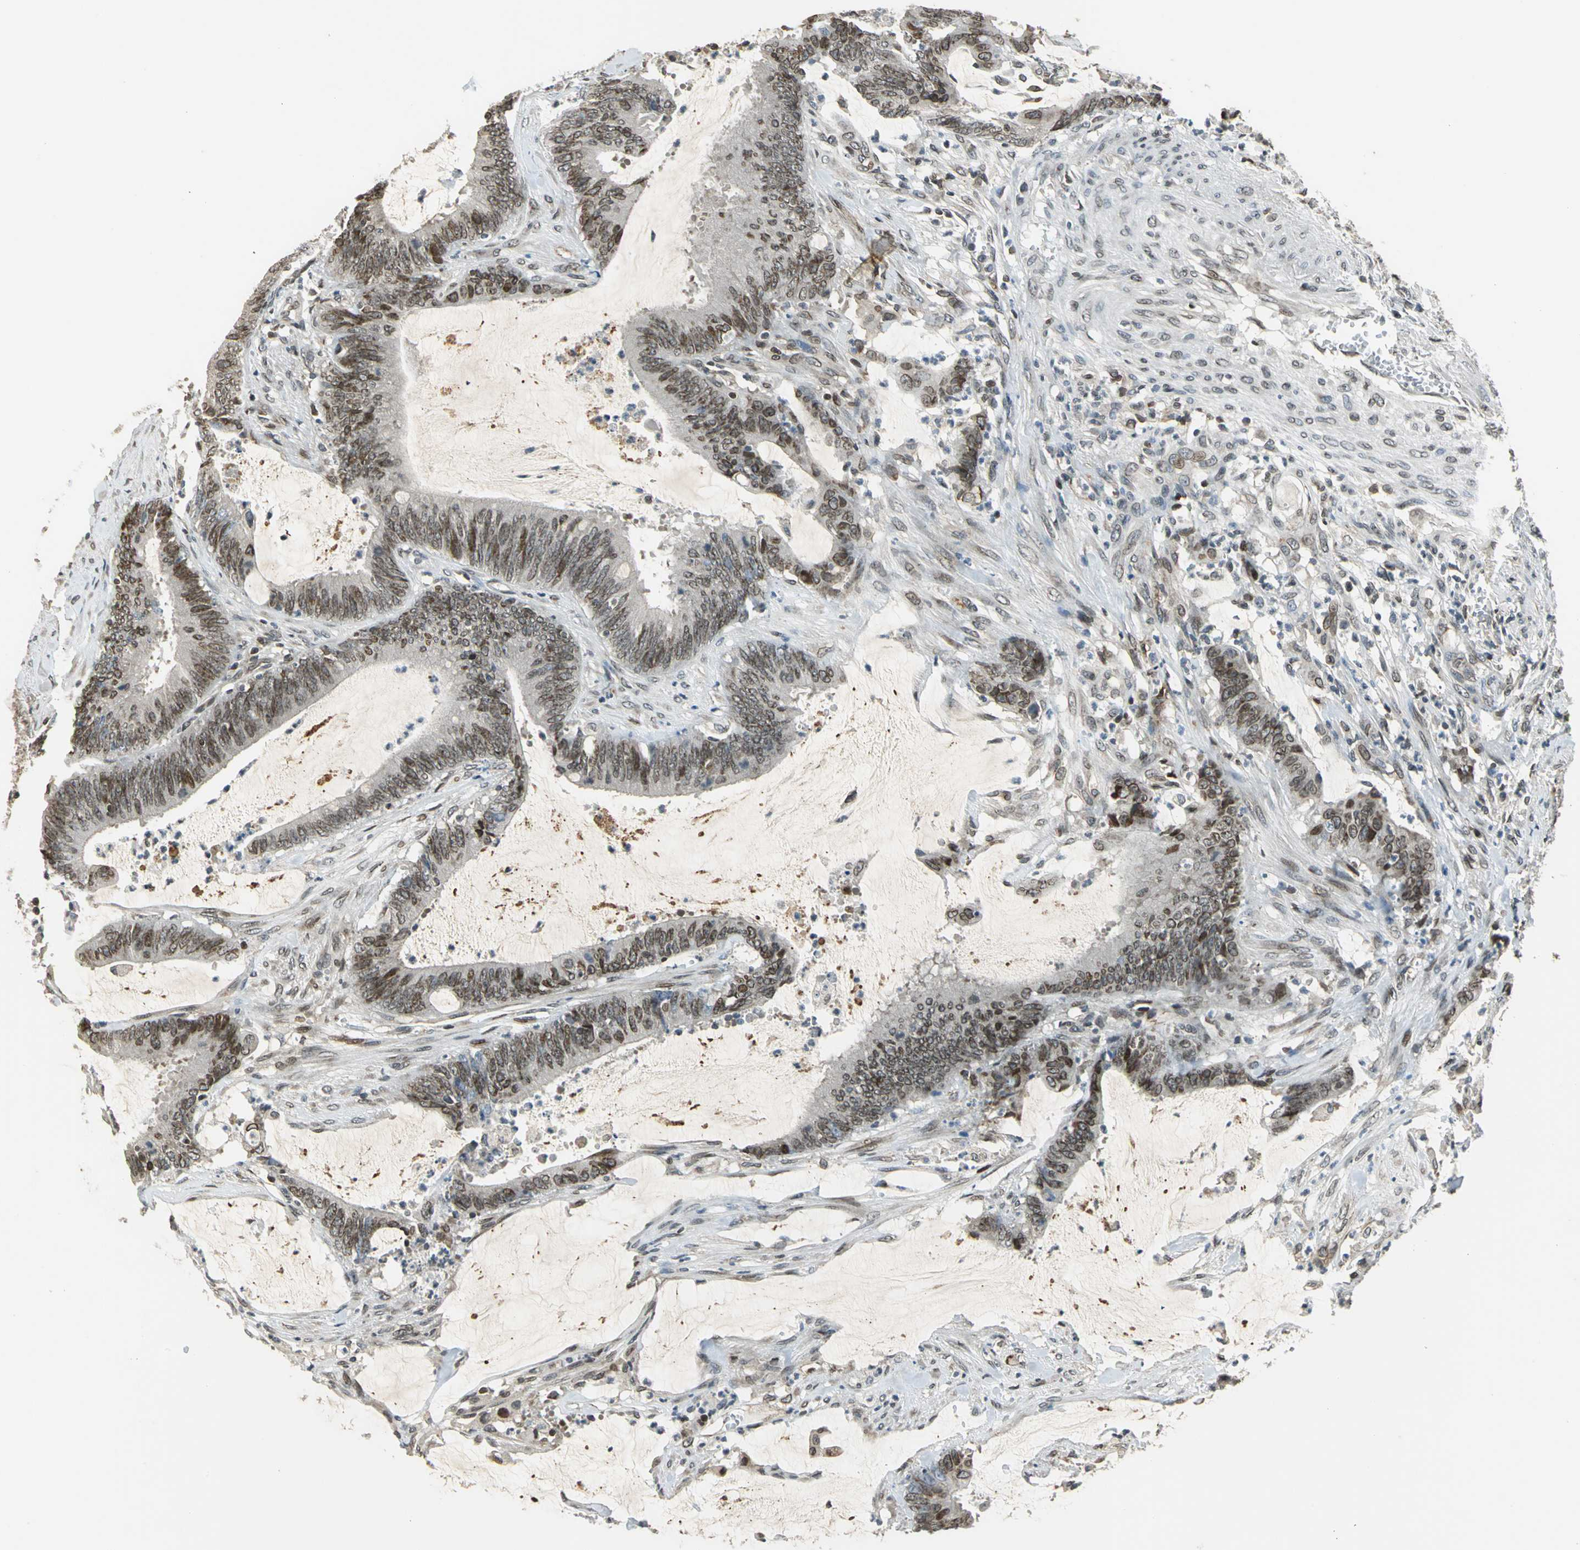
{"staining": {"intensity": "moderate", "quantity": "25%-75%", "location": "cytoplasmic/membranous,nuclear"}, "tissue": "colorectal cancer", "cell_type": "Tumor cells", "image_type": "cancer", "snomed": [{"axis": "morphology", "description": "Adenocarcinoma, NOS"}, {"axis": "topography", "description": "Rectum"}], "caption": "DAB (3,3'-diaminobenzidine) immunohistochemical staining of colorectal cancer (adenocarcinoma) demonstrates moderate cytoplasmic/membranous and nuclear protein staining in approximately 25%-75% of tumor cells. Nuclei are stained in blue.", "gene": "BRIP1", "patient": {"sex": "female", "age": 66}}